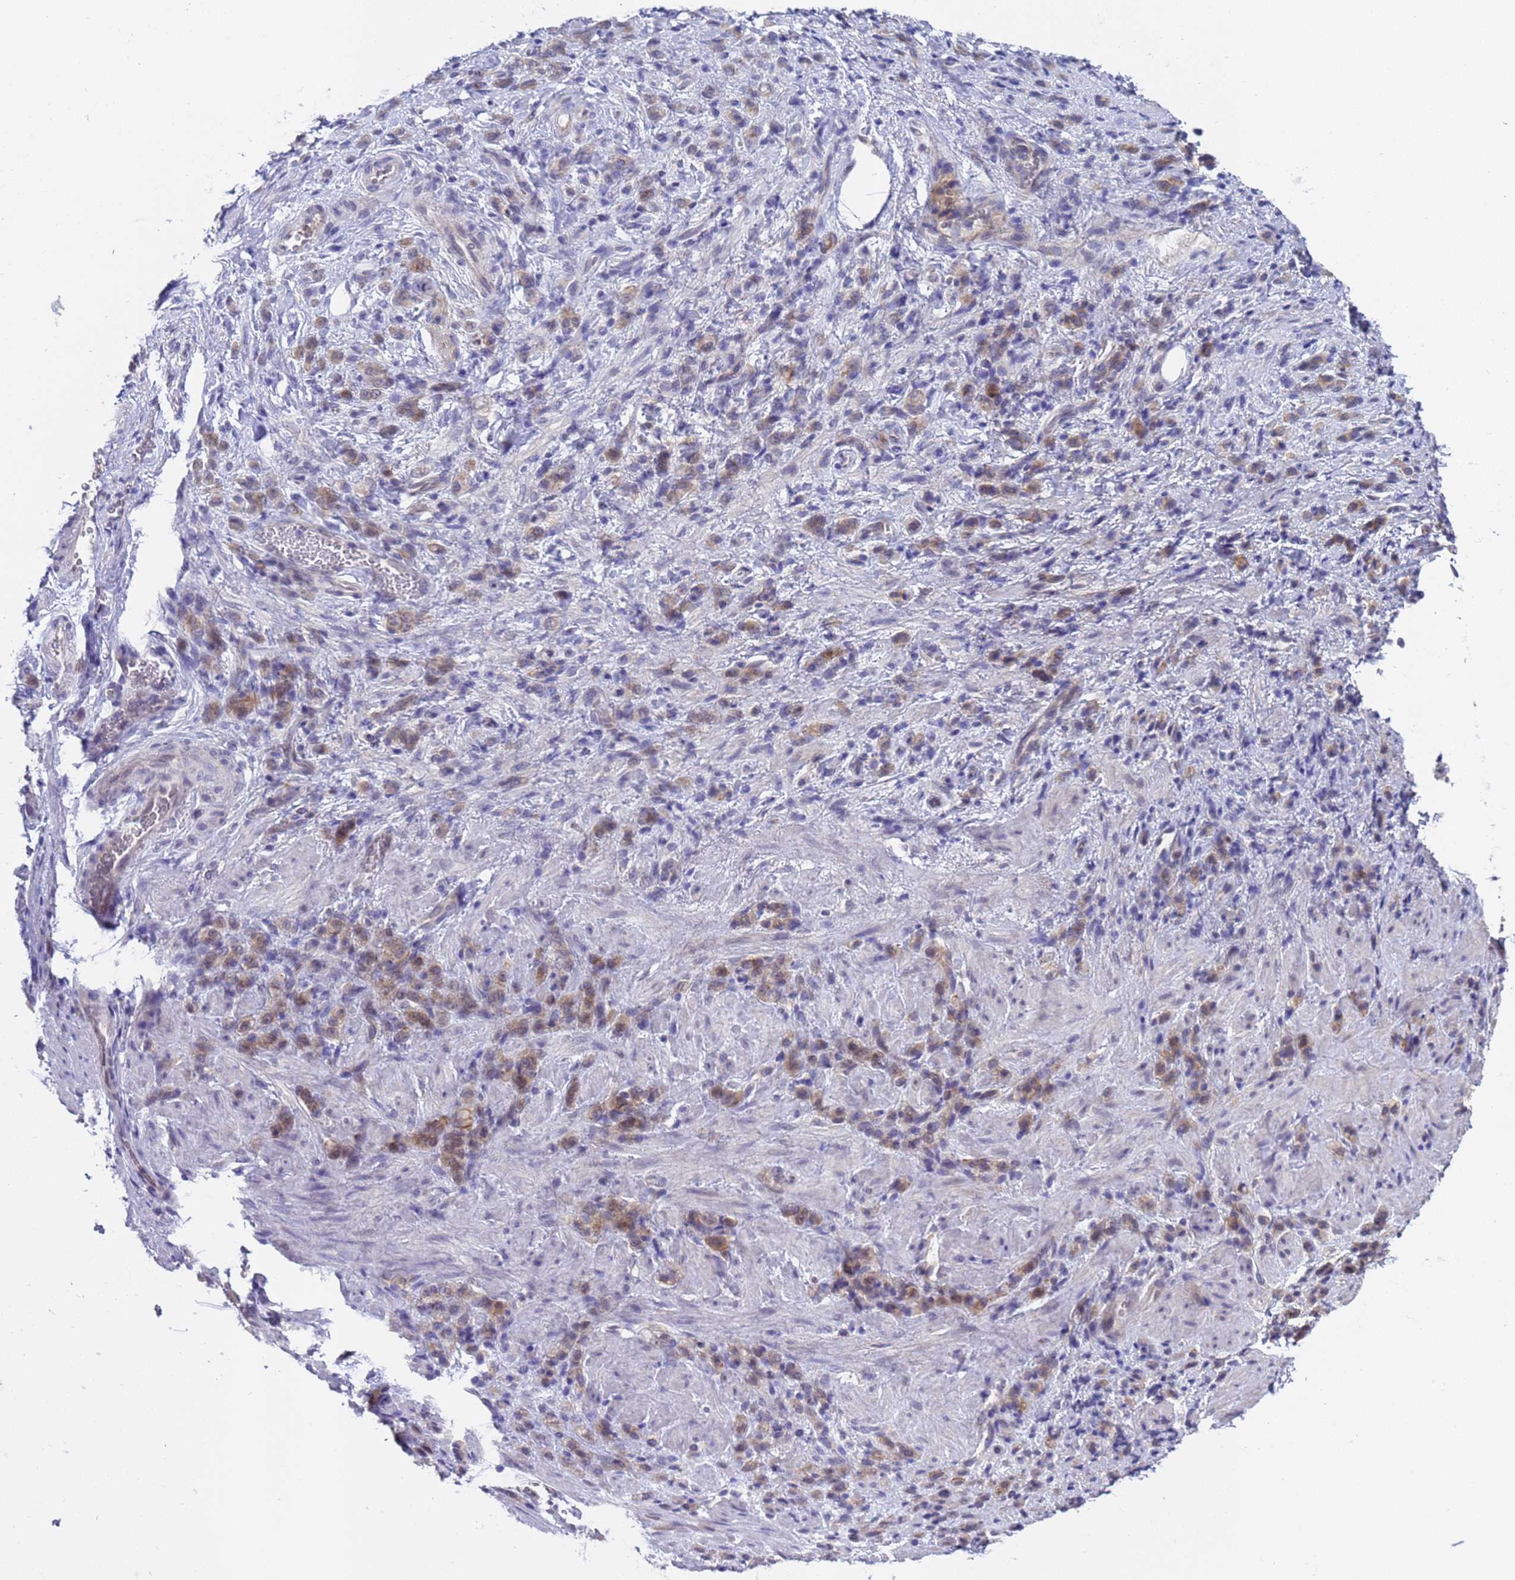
{"staining": {"intensity": "moderate", "quantity": ">75%", "location": "cytoplasmic/membranous"}, "tissue": "stomach cancer", "cell_type": "Tumor cells", "image_type": "cancer", "snomed": [{"axis": "morphology", "description": "Adenocarcinoma, NOS"}, {"axis": "topography", "description": "Stomach"}], "caption": "This micrograph demonstrates immunohistochemistry staining of adenocarcinoma (stomach), with medium moderate cytoplasmic/membranous staining in approximately >75% of tumor cells.", "gene": "TRMT10A", "patient": {"sex": "male", "age": 77}}